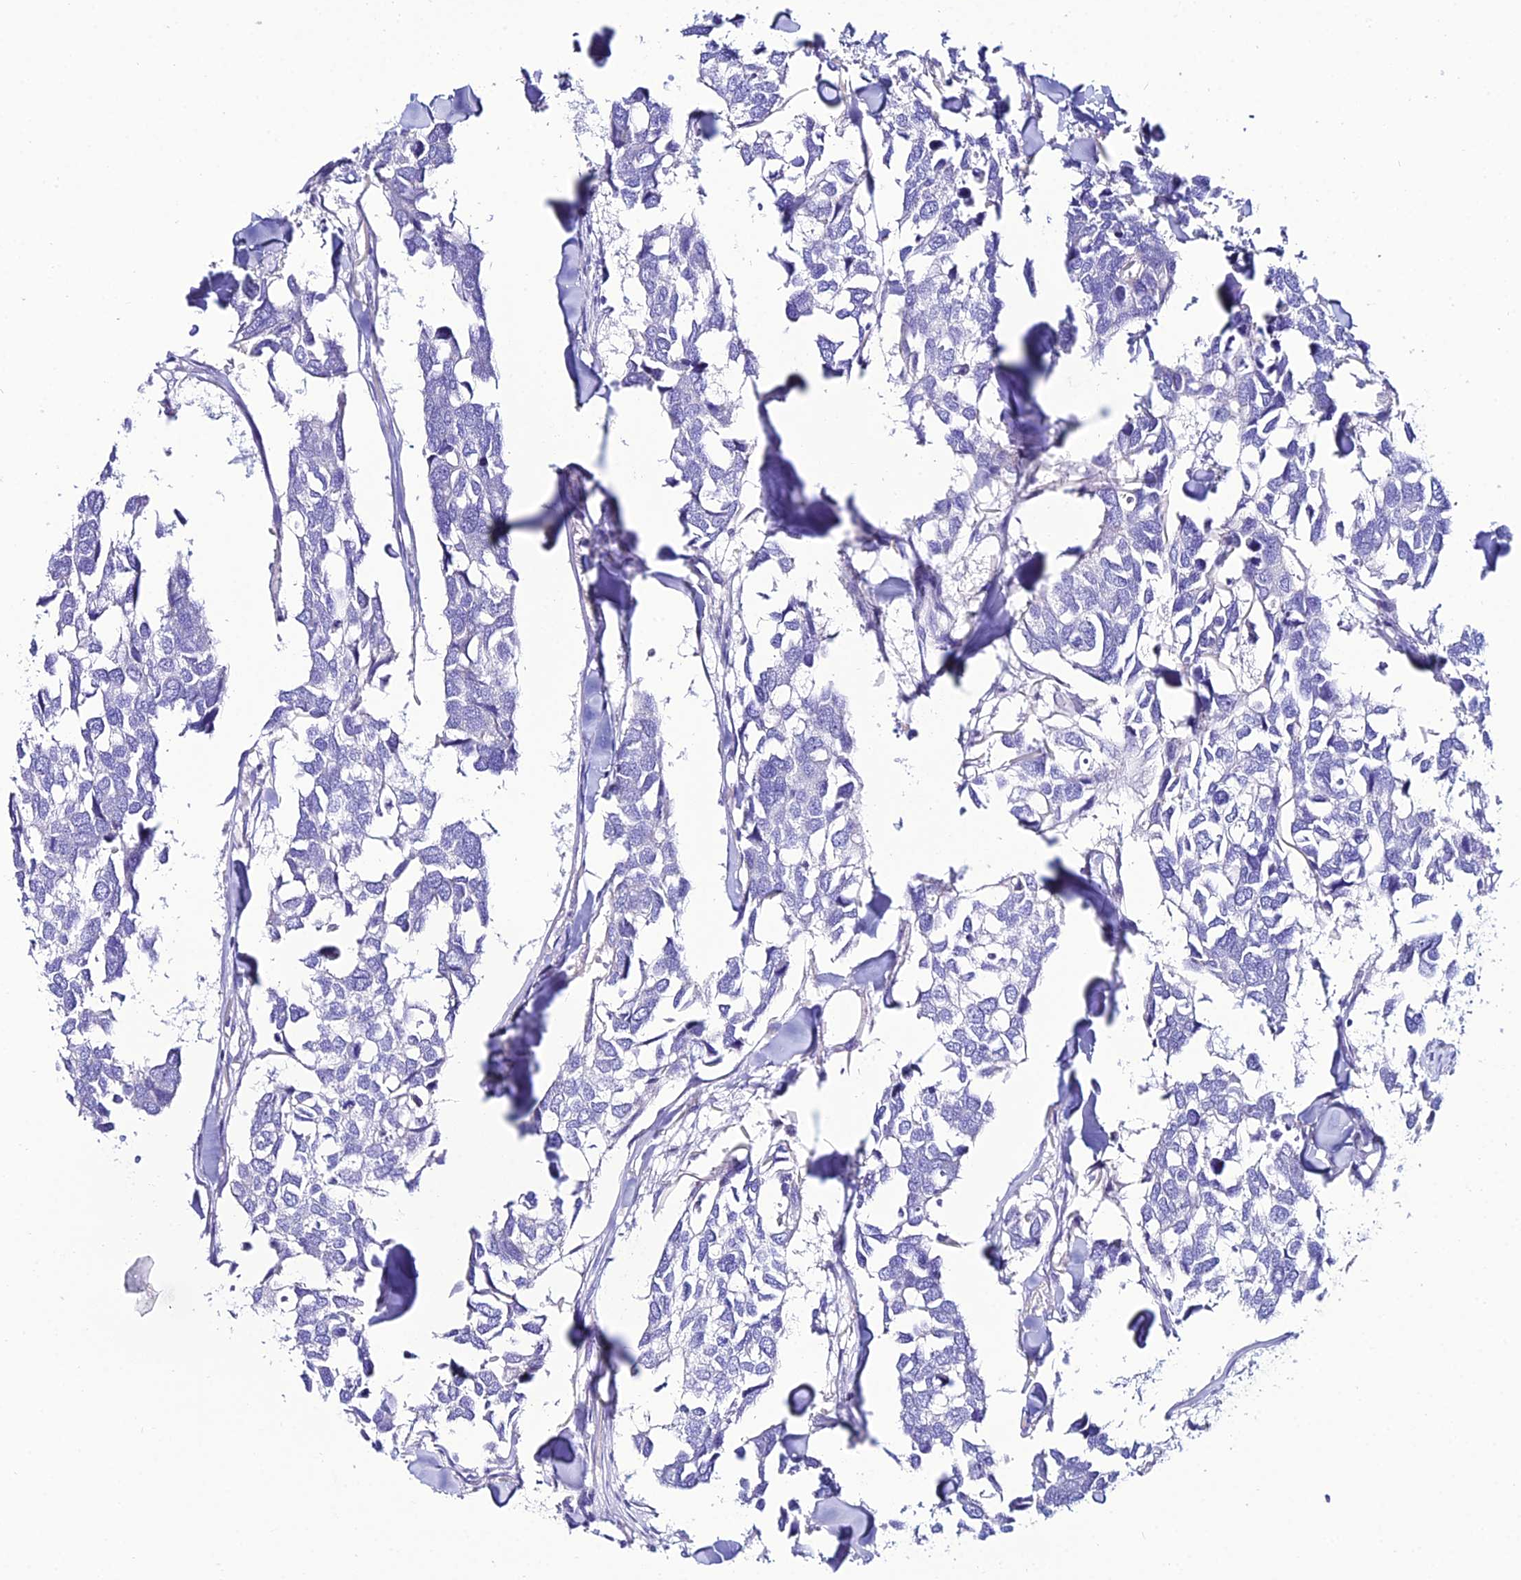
{"staining": {"intensity": "negative", "quantity": "none", "location": "none"}, "tissue": "breast cancer", "cell_type": "Tumor cells", "image_type": "cancer", "snomed": [{"axis": "morphology", "description": "Duct carcinoma"}, {"axis": "topography", "description": "Breast"}], "caption": "Photomicrograph shows no significant protein staining in tumor cells of invasive ductal carcinoma (breast).", "gene": "OR4D5", "patient": {"sex": "female", "age": 83}}